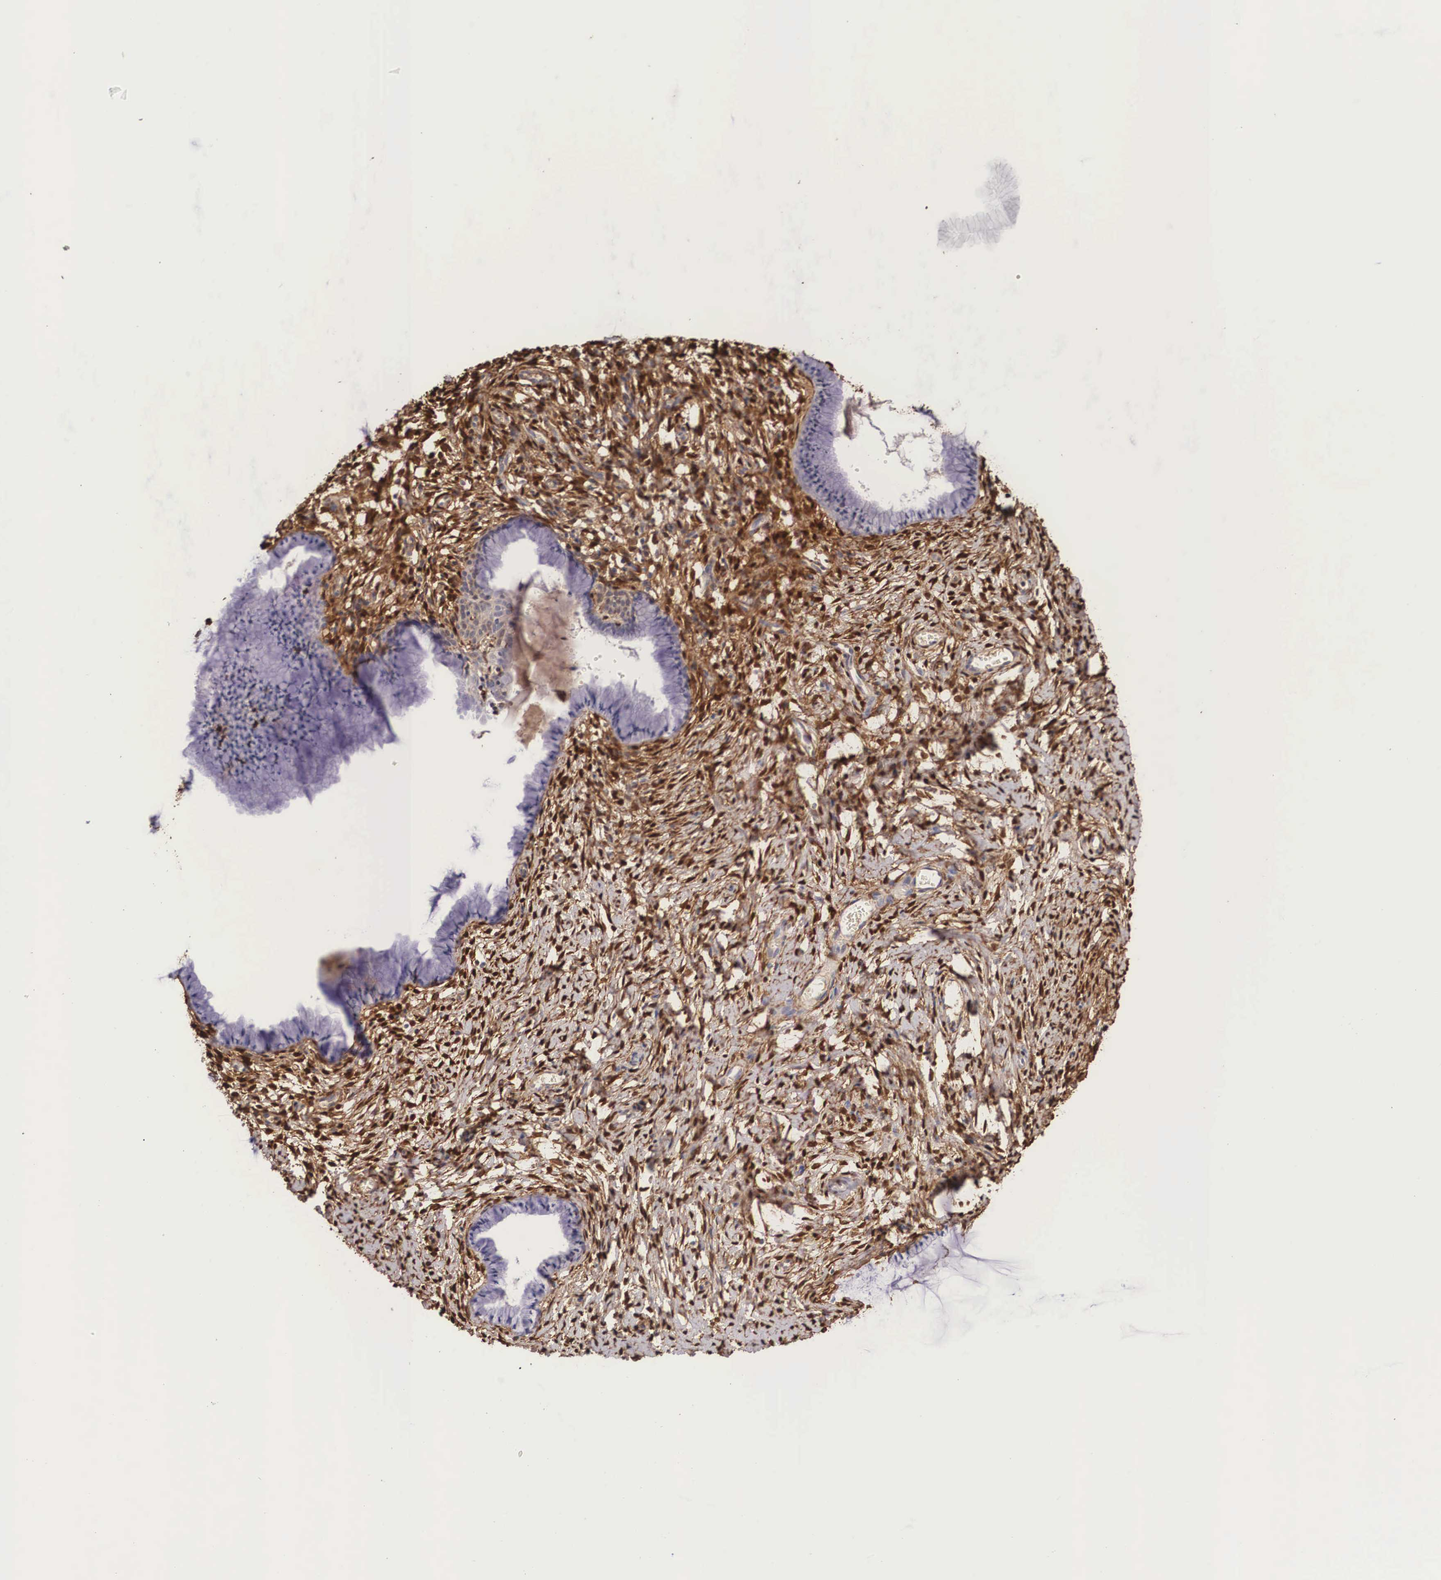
{"staining": {"intensity": "negative", "quantity": "none", "location": "none"}, "tissue": "cervix", "cell_type": "Glandular cells", "image_type": "normal", "snomed": [{"axis": "morphology", "description": "Normal tissue, NOS"}, {"axis": "topography", "description": "Cervix"}], "caption": "The photomicrograph exhibits no staining of glandular cells in benign cervix.", "gene": "LGALS1", "patient": {"sex": "female", "age": 70}}